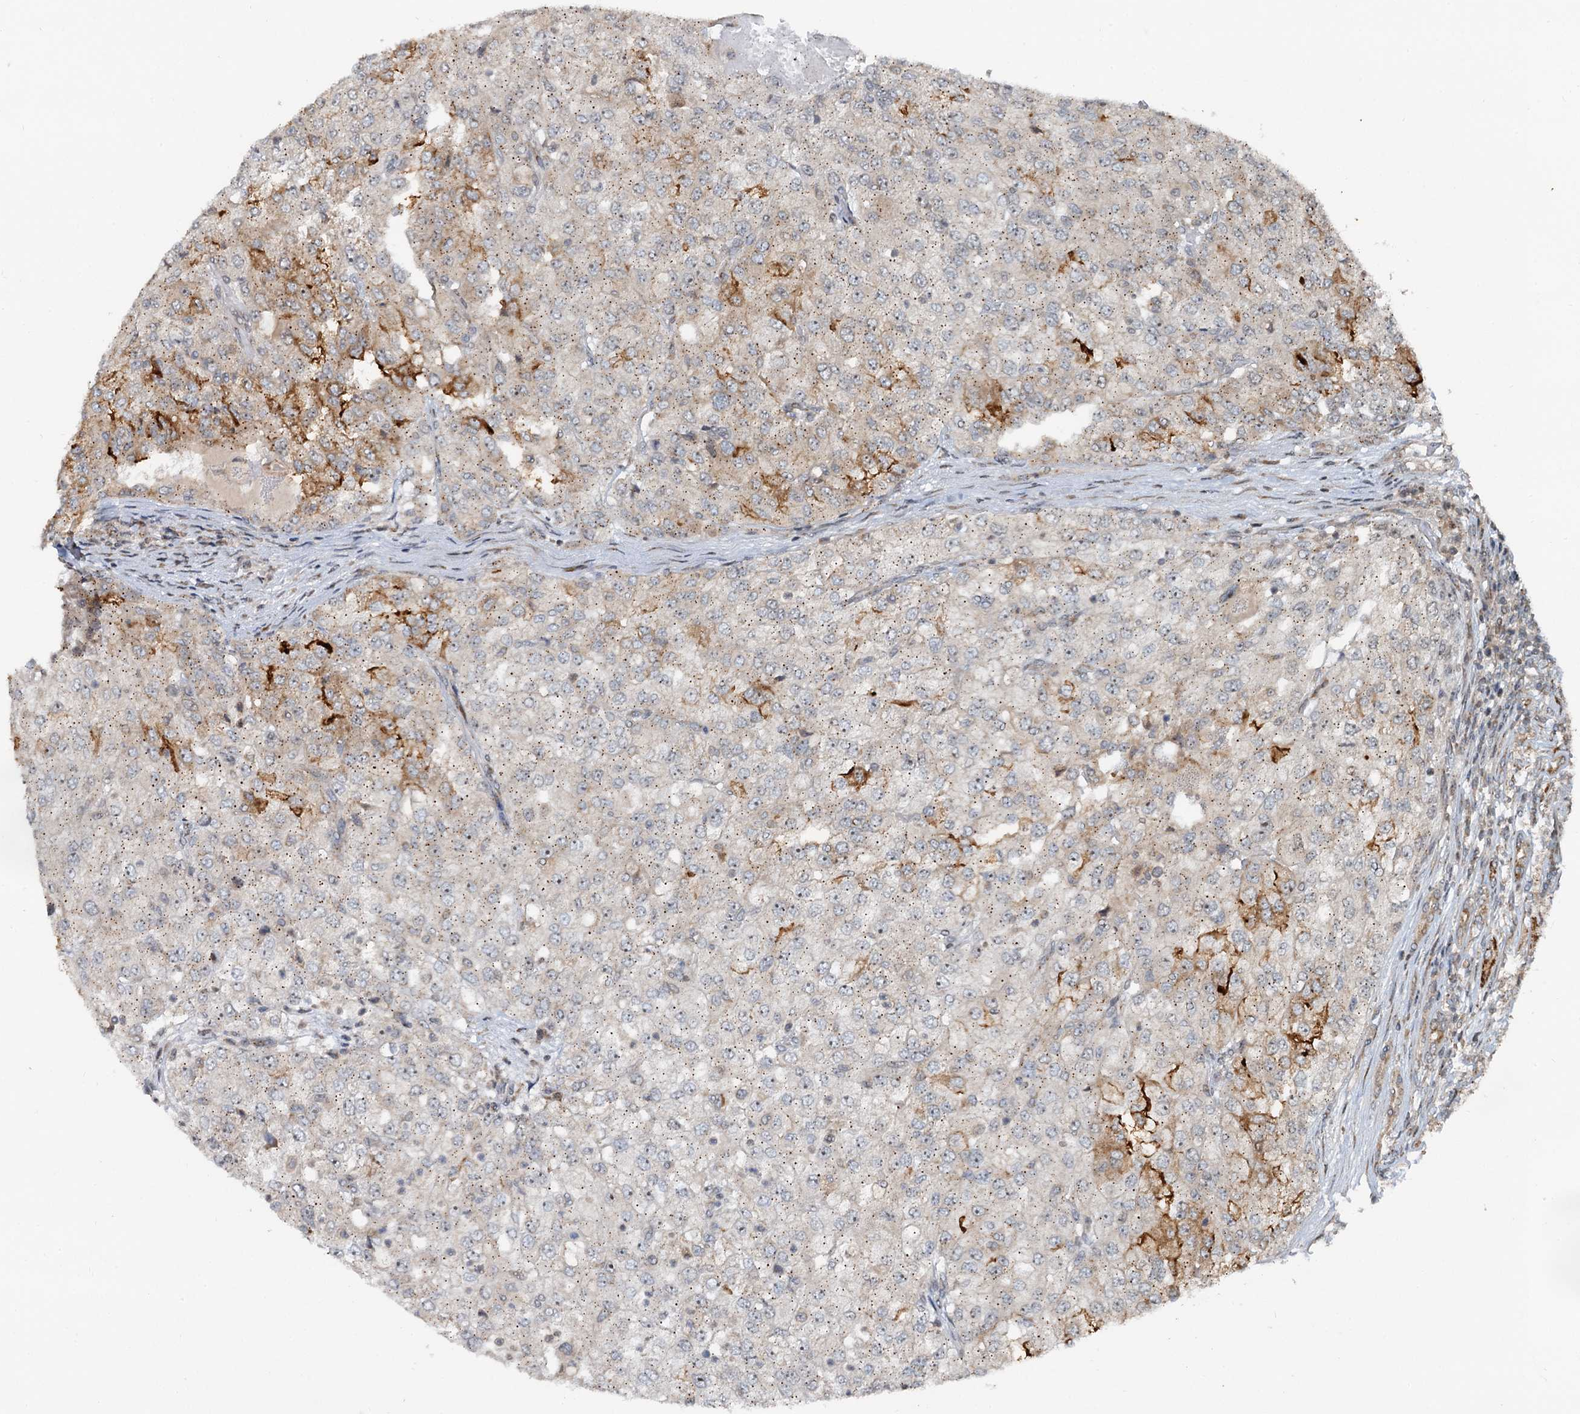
{"staining": {"intensity": "moderate", "quantity": "<25%", "location": "cytoplasmic/membranous"}, "tissue": "renal cancer", "cell_type": "Tumor cells", "image_type": "cancer", "snomed": [{"axis": "morphology", "description": "Adenocarcinoma, NOS"}, {"axis": "topography", "description": "Kidney"}], "caption": "This photomicrograph reveals immunohistochemistry staining of adenocarcinoma (renal), with low moderate cytoplasmic/membranous expression in about <25% of tumor cells.", "gene": "CEP68", "patient": {"sex": "female", "age": 54}}